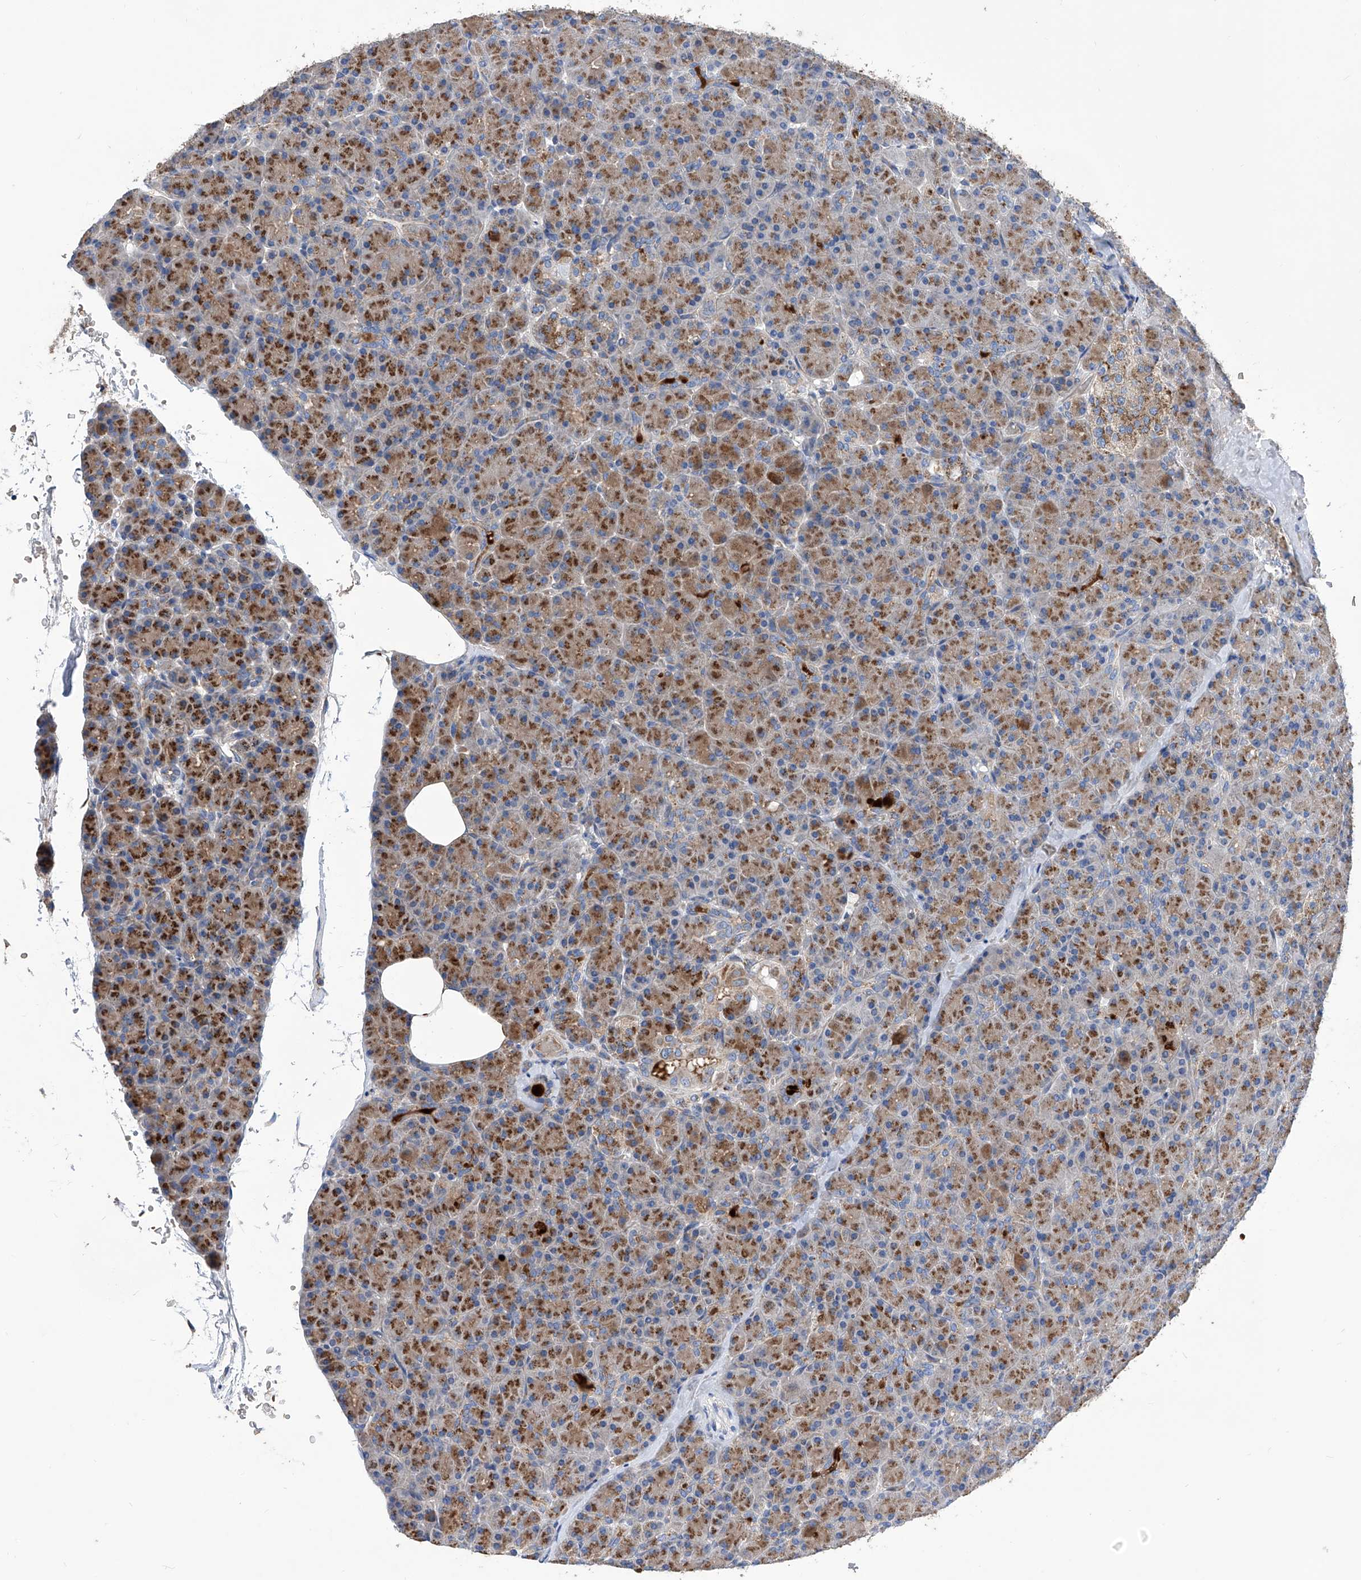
{"staining": {"intensity": "moderate", "quantity": ">75%", "location": "cytoplasmic/membranous"}, "tissue": "pancreas", "cell_type": "Exocrine glandular cells", "image_type": "normal", "snomed": [{"axis": "morphology", "description": "Normal tissue, NOS"}, {"axis": "topography", "description": "Pancreas"}], "caption": "Immunohistochemistry micrograph of benign pancreas stained for a protein (brown), which displays medium levels of moderate cytoplasmic/membranous staining in about >75% of exocrine glandular cells.", "gene": "TJAP1", "patient": {"sex": "female", "age": 43}}